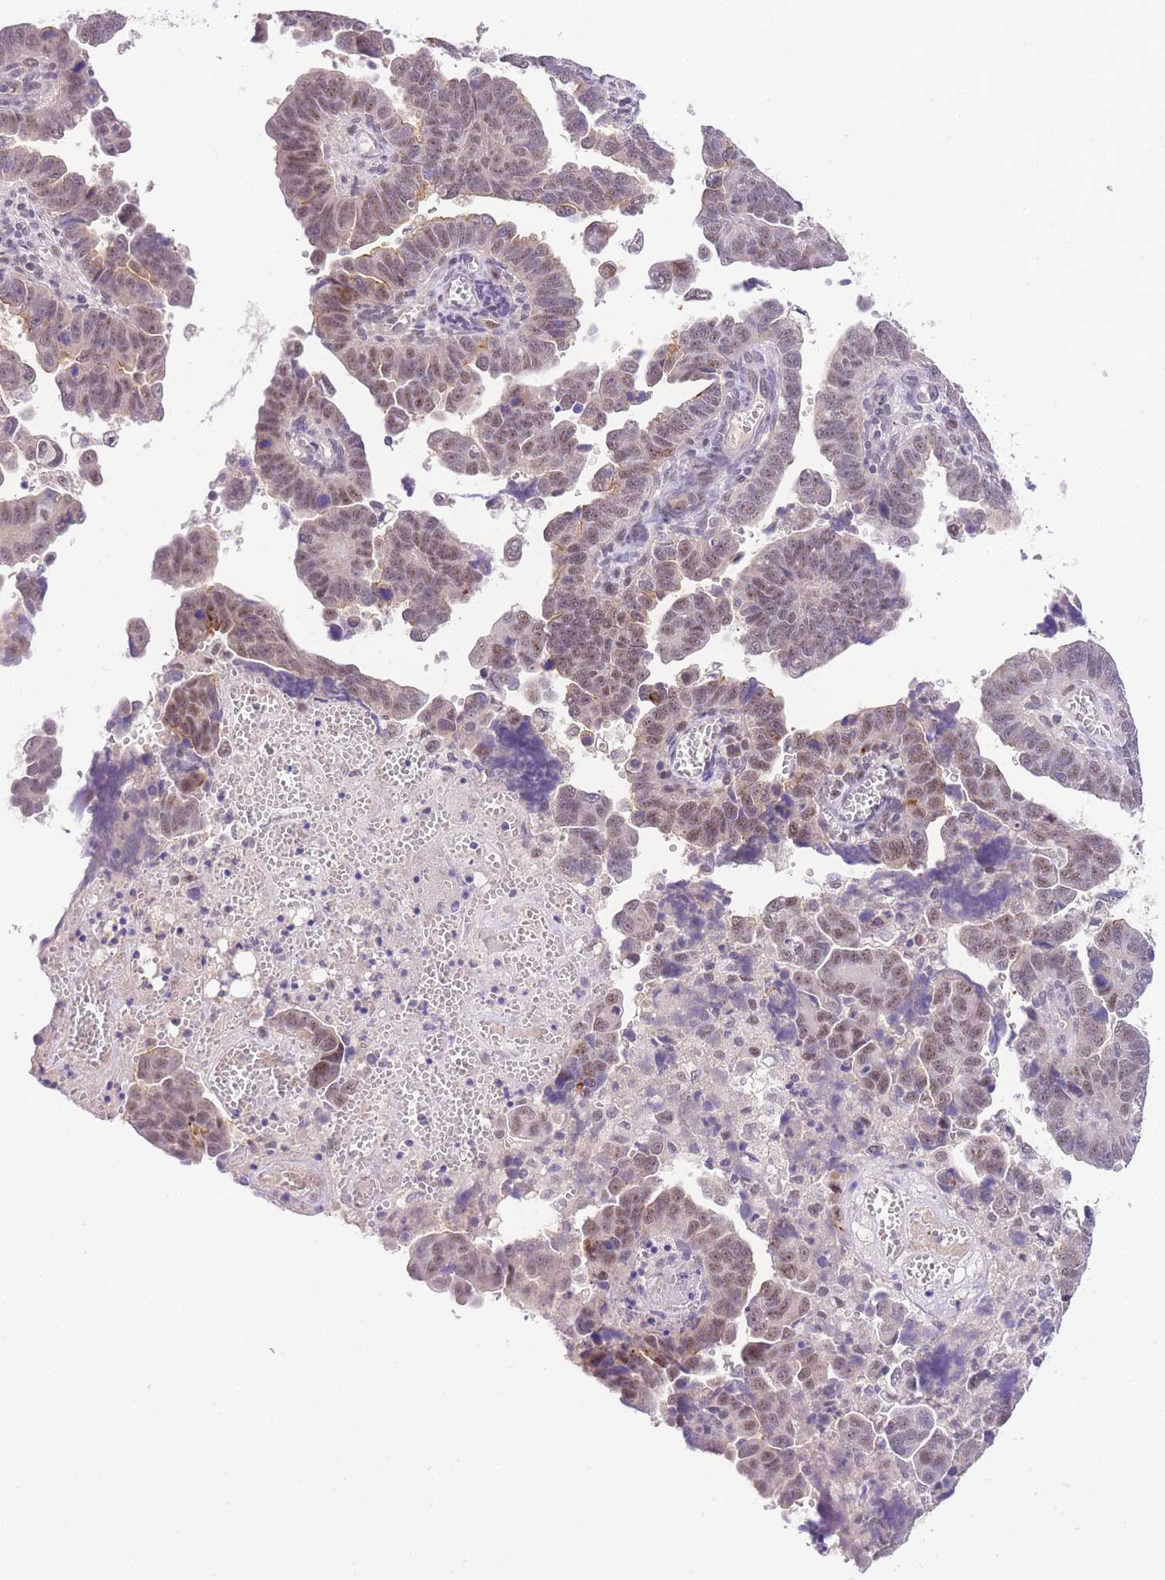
{"staining": {"intensity": "weak", "quantity": "25%-75%", "location": "nuclear"}, "tissue": "endometrial cancer", "cell_type": "Tumor cells", "image_type": "cancer", "snomed": [{"axis": "morphology", "description": "Adenocarcinoma, NOS"}, {"axis": "topography", "description": "Endometrium"}], "caption": "Immunohistochemistry (IHC) staining of endometrial cancer (adenocarcinoma), which shows low levels of weak nuclear positivity in about 25%-75% of tumor cells indicating weak nuclear protein expression. The staining was performed using DAB (3,3'-diaminobenzidine) (brown) for protein detection and nuclei were counterstained in hematoxylin (blue).", "gene": "SLC35F2", "patient": {"sex": "female", "age": 75}}